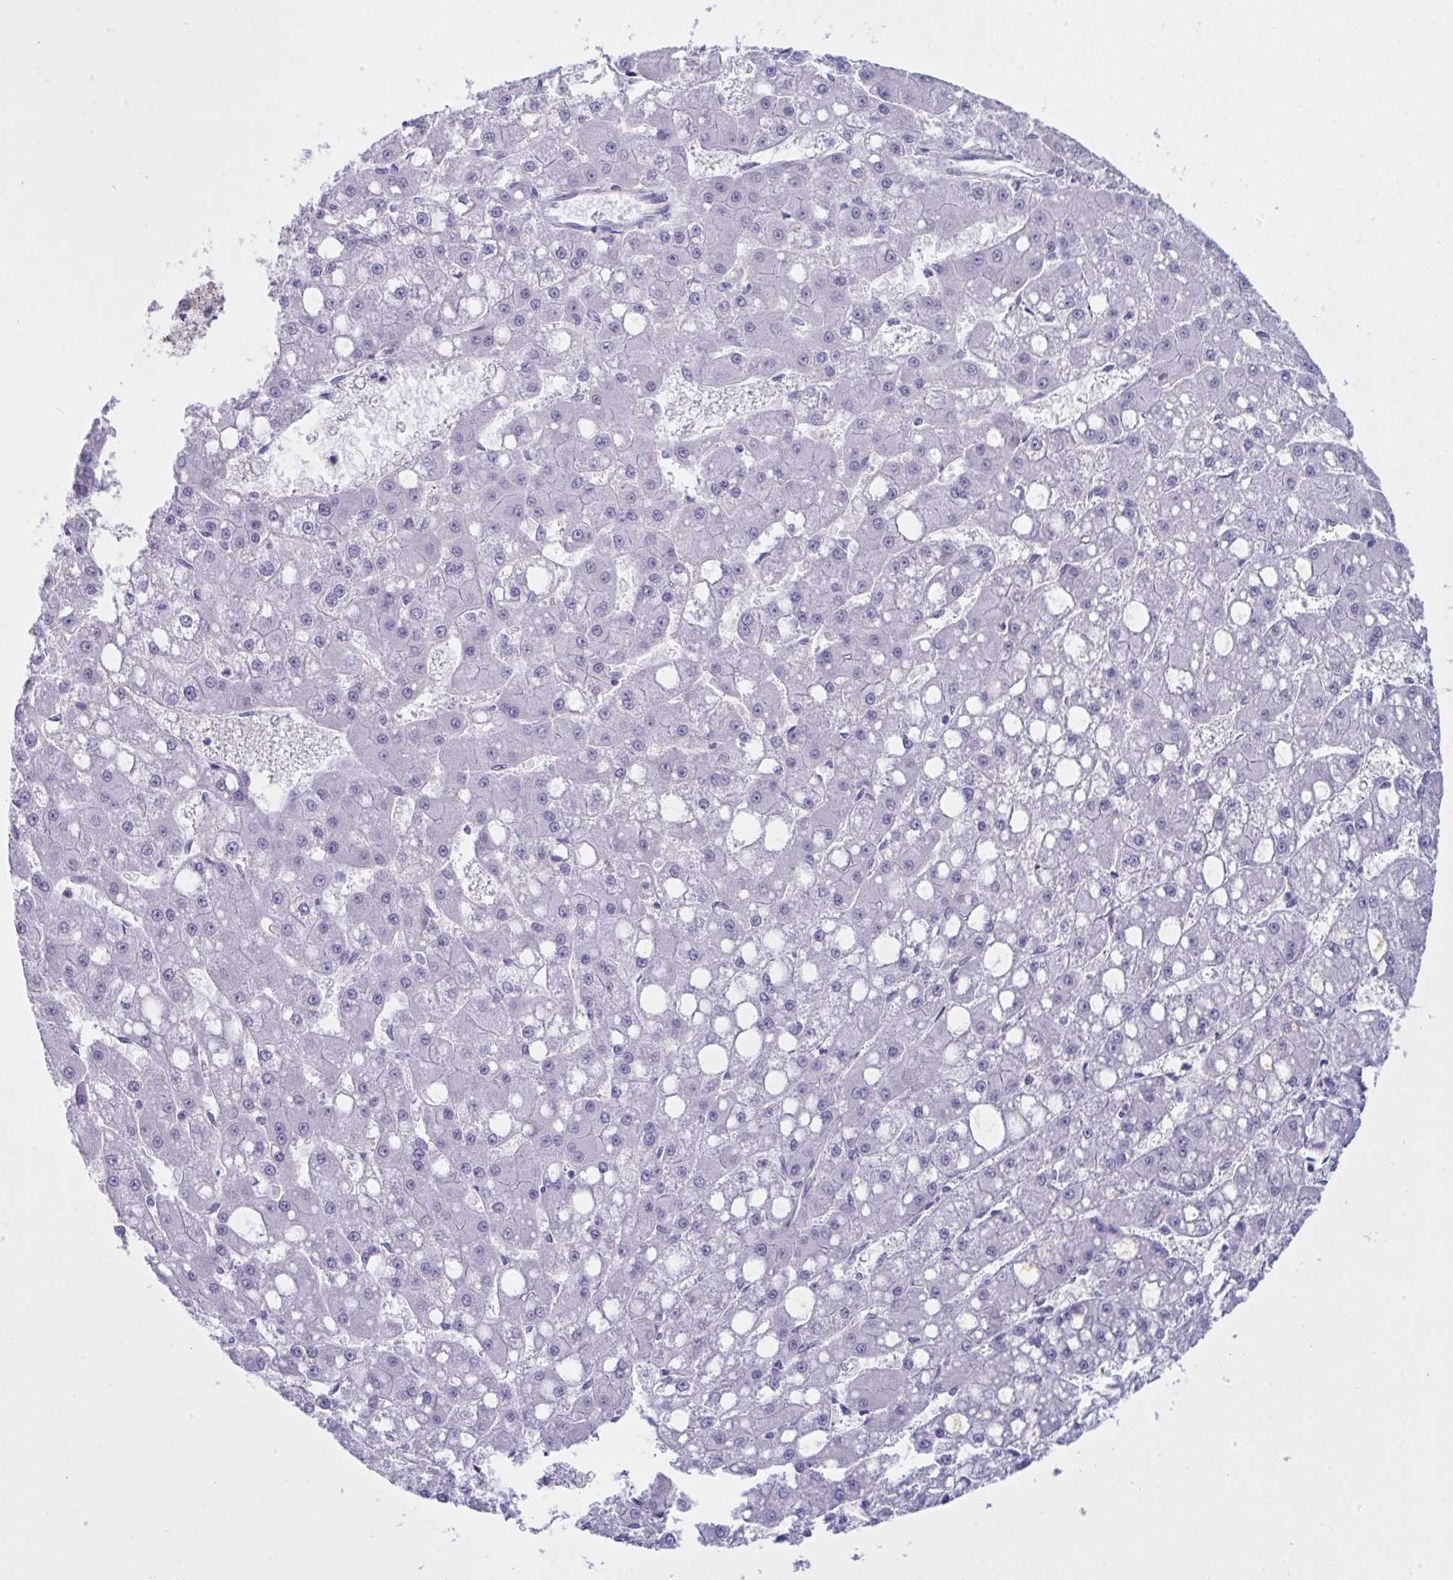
{"staining": {"intensity": "negative", "quantity": "none", "location": "none"}, "tissue": "liver cancer", "cell_type": "Tumor cells", "image_type": "cancer", "snomed": [{"axis": "morphology", "description": "Carcinoma, Hepatocellular, NOS"}, {"axis": "topography", "description": "Liver"}], "caption": "This is an IHC micrograph of human liver cancer (hepatocellular carcinoma). There is no positivity in tumor cells.", "gene": "IKZF2", "patient": {"sex": "male", "age": 67}}